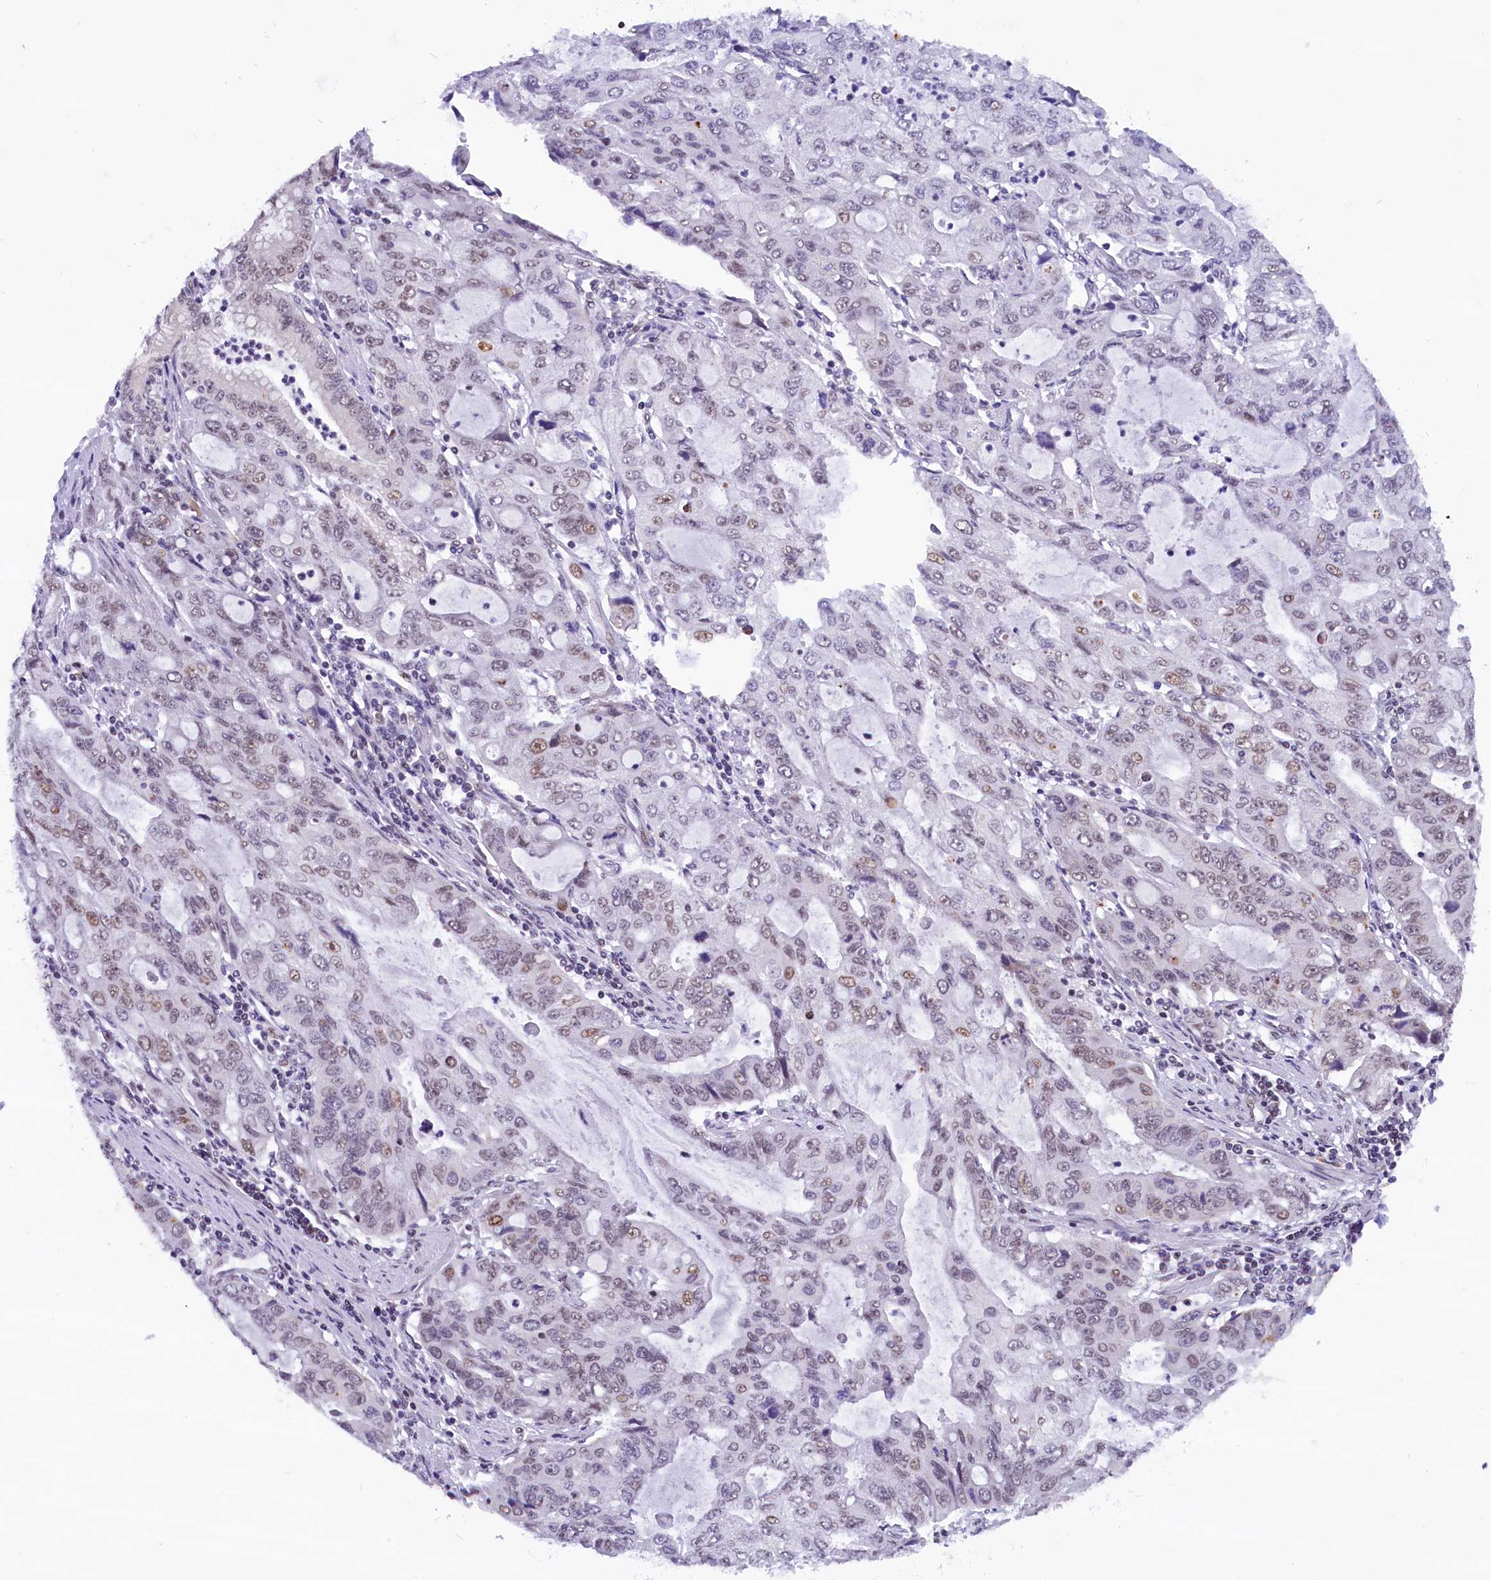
{"staining": {"intensity": "weak", "quantity": "25%-75%", "location": "nuclear"}, "tissue": "stomach cancer", "cell_type": "Tumor cells", "image_type": "cancer", "snomed": [{"axis": "morphology", "description": "Adenocarcinoma, NOS"}, {"axis": "topography", "description": "Stomach, upper"}], "caption": "High-magnification brightfield microscopy of stomach cancer stained with DAB (brown) and counterstained with hematoxylin (blue). tumor cells exhibit weak nuclear expression is identified in about25%-75% of cells.", "gene": "CDYL2", "patient": {"sex": "female", "age": 52}}